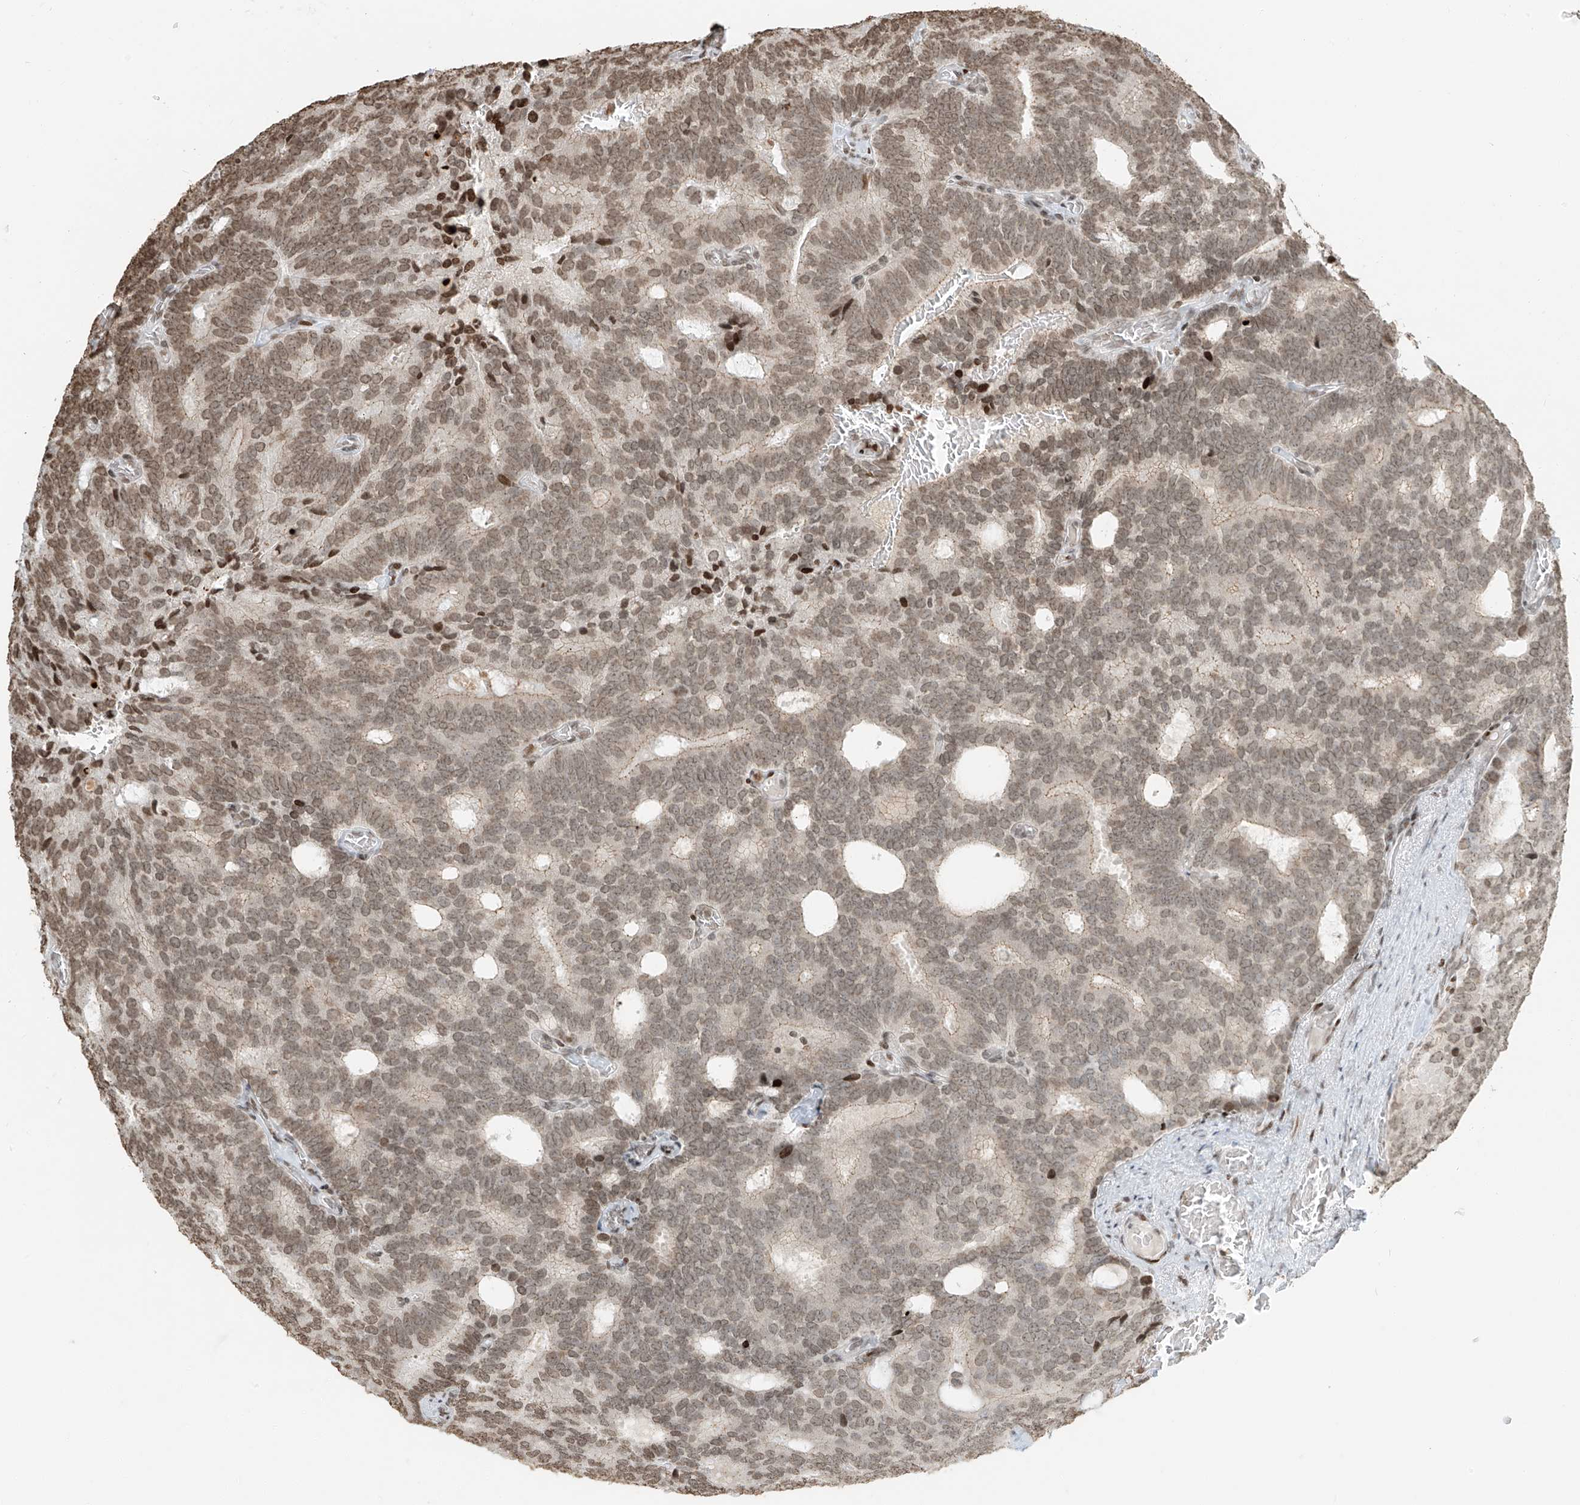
{"staining": {"intensity": "moderate", "quantity": "25%-75%", "location": "nuclear"}, "tissue": "prostate cancer", "cell_type": "Tumor cells", "image_type": "cancer", "snomed": [{"axis": "morphology", "description": "Adenocarcinoma, Low grade"}, {"axis": "topography", "description": "Prostate"}], "caption": "A brown stain shows moderate nuclear positivity of a protein in human prostate cancer tumor cells. (IHC, brightfield microscopy, high magnification).", "gene": "C17orf58", "patient": {"sex": "male", "age": 71}}